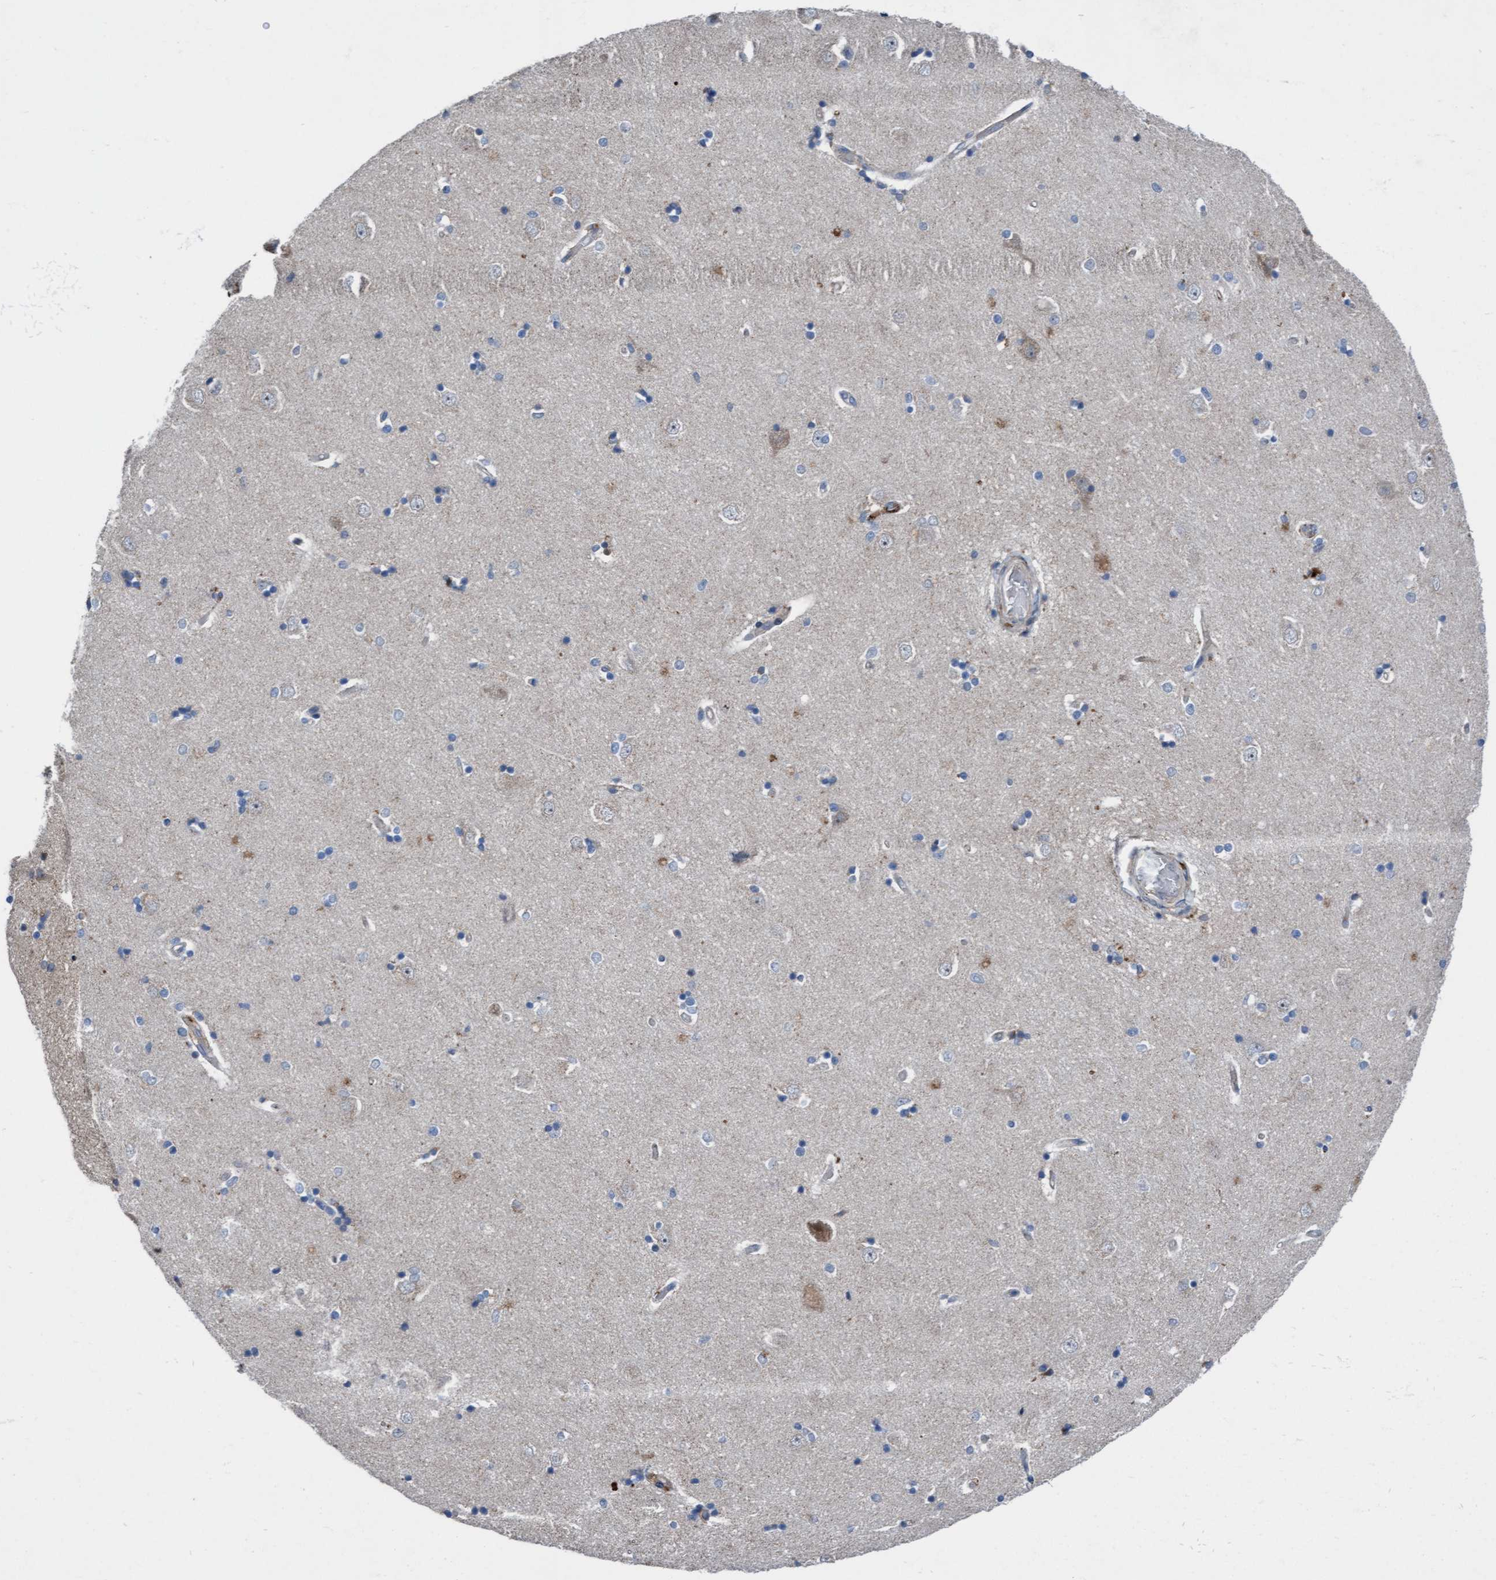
{"staining": {"intensity": "negative", "quantity": "none", "location": "none"}, "tissue": "hippocampus", "cell_type": "Glial cells", "image_type": "normal", "snomed": [{"axis": "morphology", "description": "Normal tissue, NOS"}, {"axis": "topography", "description": "Hippocampus"}], "caption": "High magnification brightfield microscopy of normal hippocampus stained with DAB (3,3'-diaminobenzidine) (brown) and counterstained with hematoxylin (blue): glial cells show no significant expression.", "gene": "KLHL26", "patient": {"sex": "male", "age": 45}}